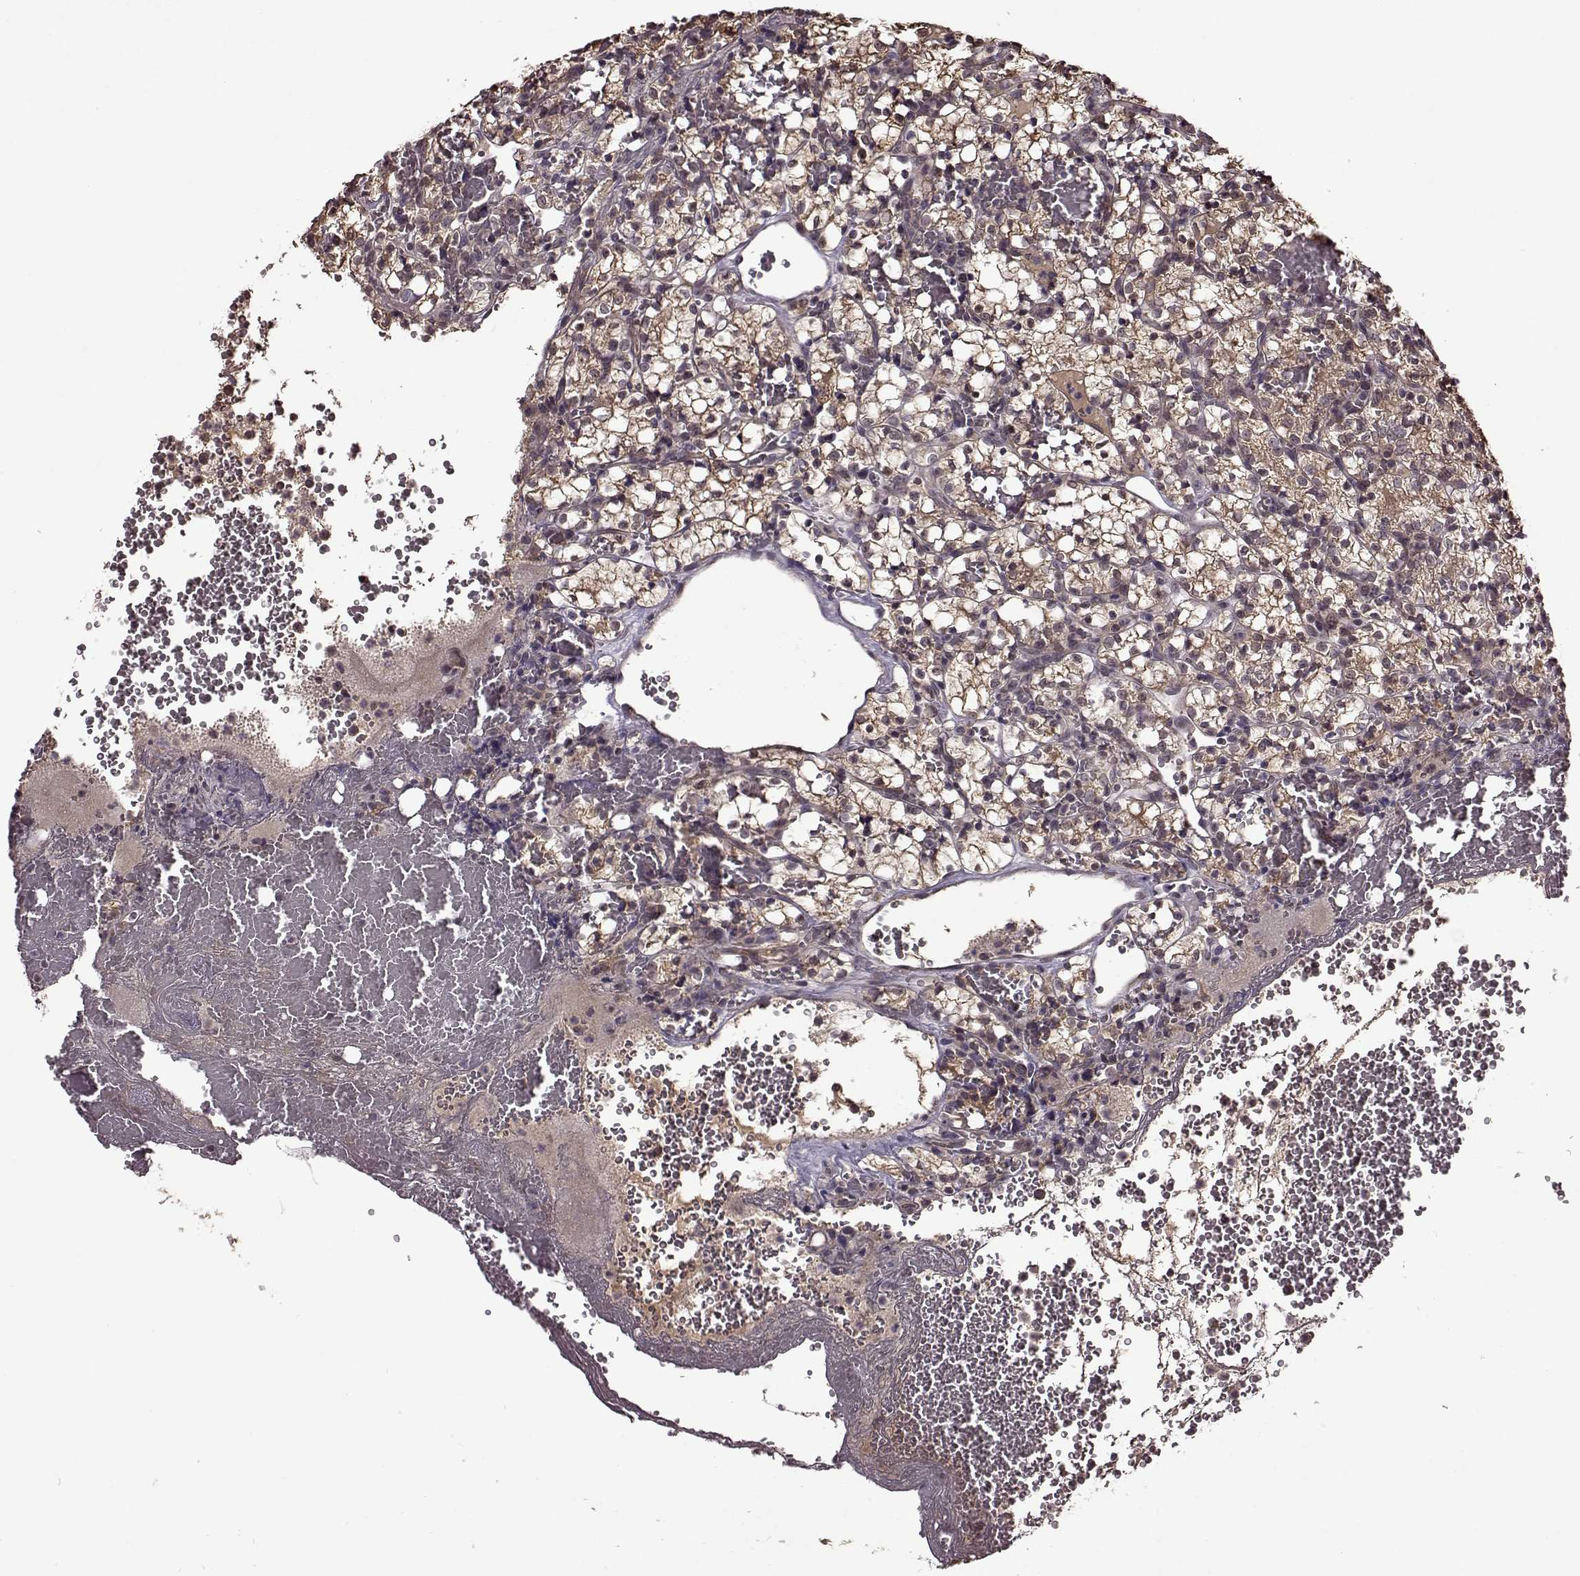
{"staining": {"intensity": "moderate", "quantity": ">75%", "location": "cytoplasmic/membranous"}, "tissue": "renal cancer", "cell_type": "Tumor cells", "image_type": "cancer", "snomed": [{"axis": "morphology", "description": "Adenocarcinoma, NOS"}, {"axis": "topography", "description": "Kidney"}], "caption": "Immunohistochemical staining of human renal cancer reveals medium levels of moderate cytoplasmic/membranous positivity in about >75% of tumor cells. (brown staining indicates protein expression, while blue staining denotes nuclei).", "gene": "MAIP1", "patient": {"sex": "female", "age": 69}}